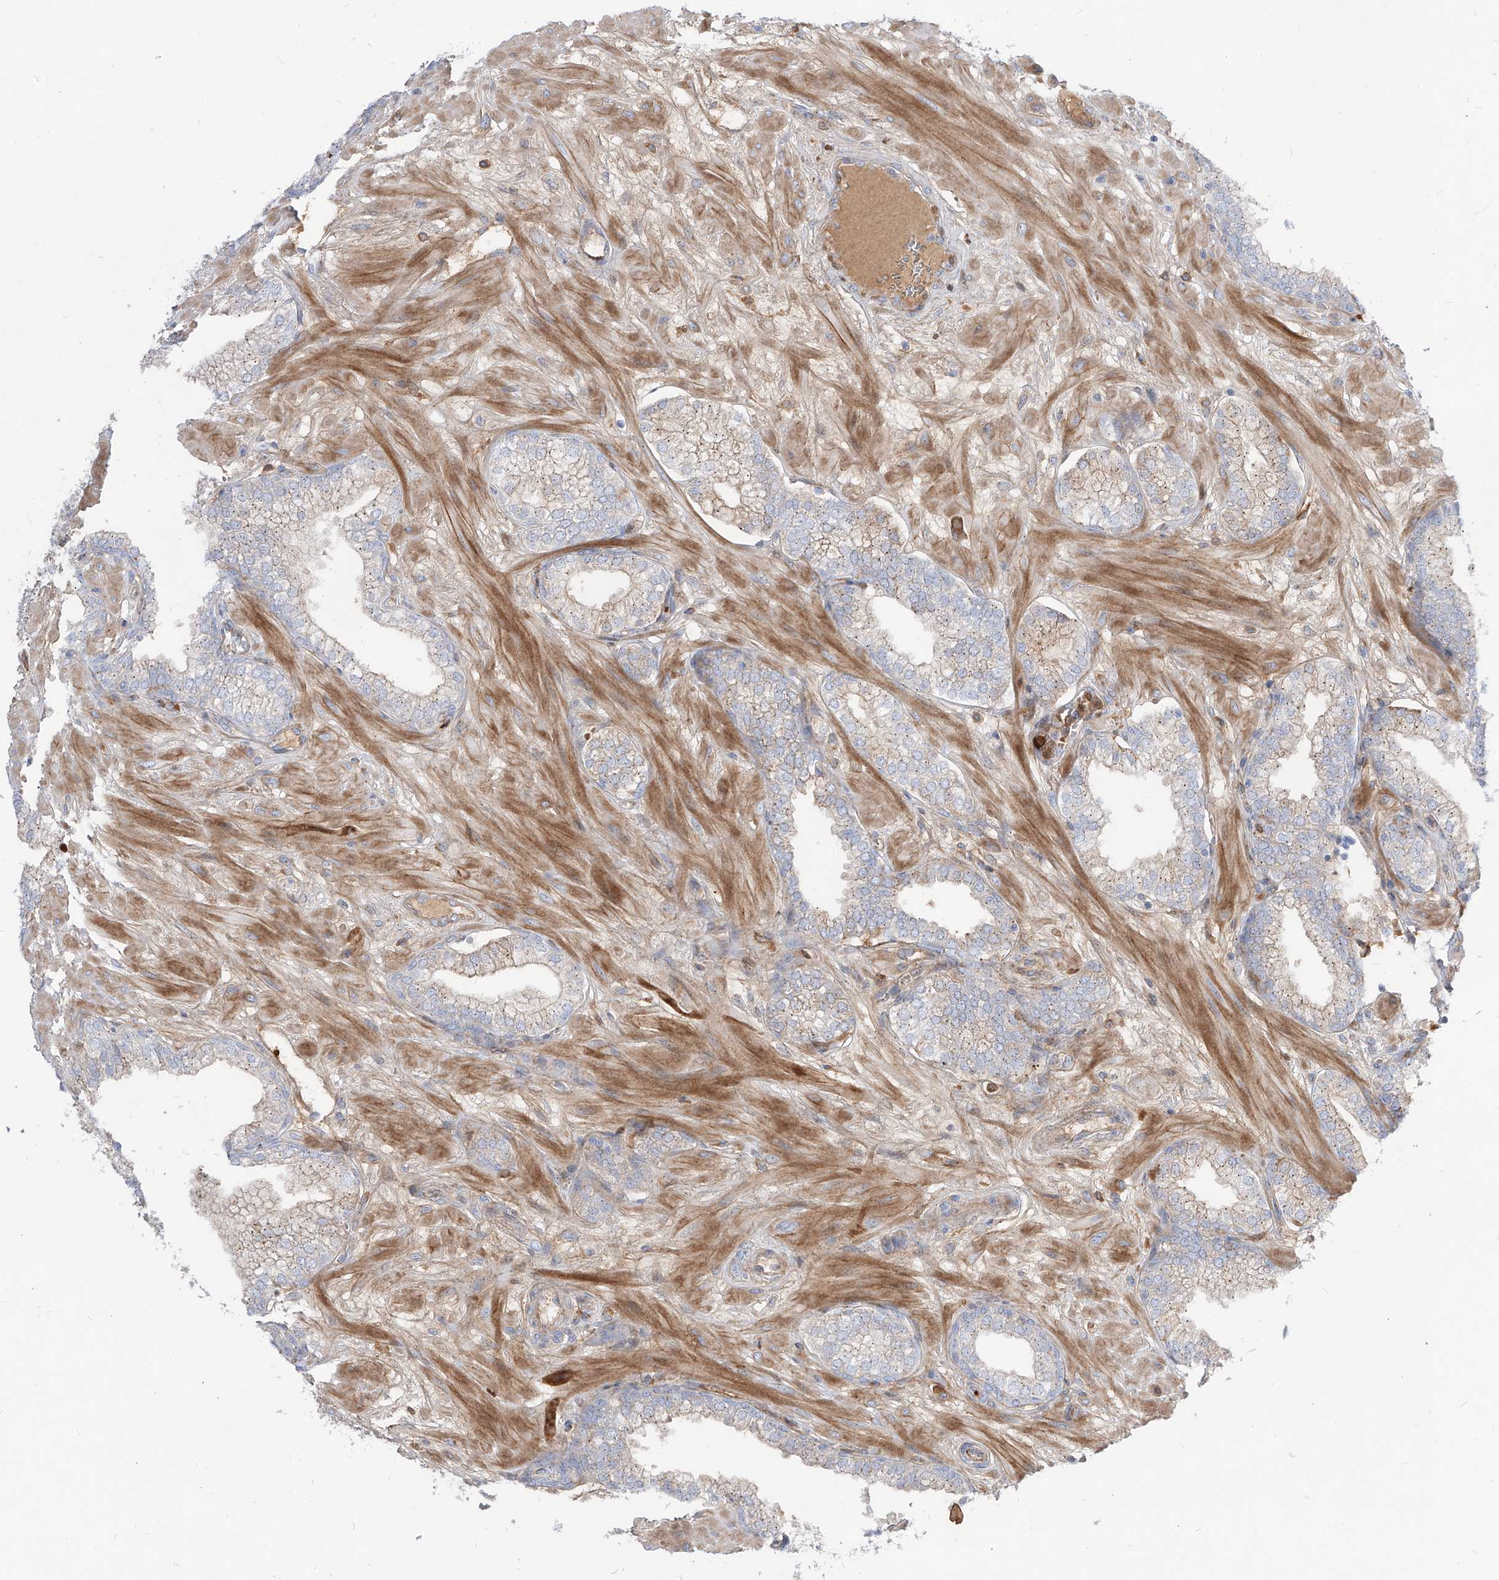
{"staining": {"intensity": "weak", "quantity": "<25%", "location": "cytoplasmic/membranous"}, "tissue": "prostate", "cell_type": "Glandular cells", "image_type": "normal", "snomed": [{"axis": "morphology", "description": "Normal tissue, NOS"}, {"axis": "morphology", "description": "Urothelial carcinoma, Low grade"}, {"axis": "topography", "description": "Urinary bladder"}, {"axis": "topography", "description": "Prostate"}], "caption": "This is an immunohistochemistry (IHC) image of normal prostate. There is no positivity in glandular cells.", "gene": "KYNU", "patient": {"sex": "male", "age": 60}}